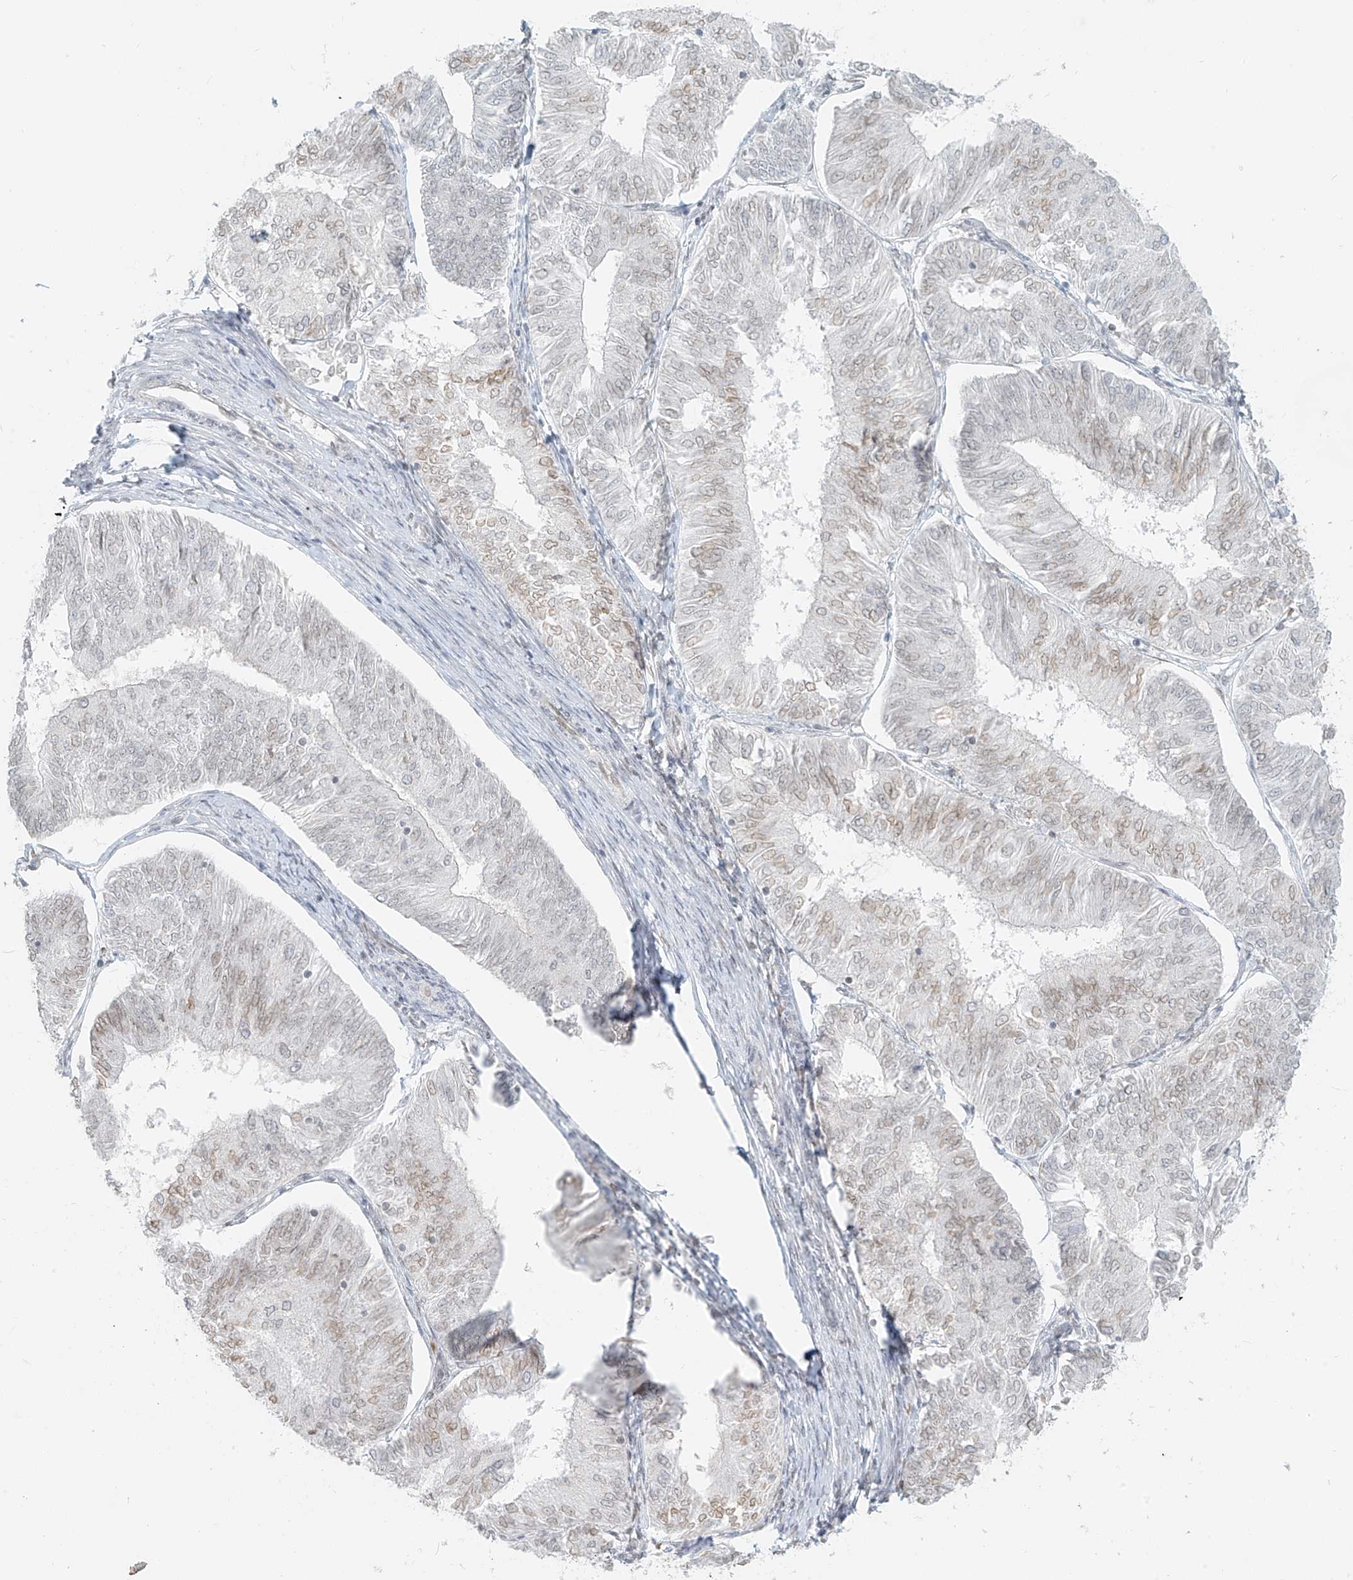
{"staining": {"intensity": "moderate", "quantity": "<25%", "location": "nuclear"}, "tissue": "endometrial cancer", "cell_type": "Tumor cells", "image_type": "cancer", "snomed": [{"axis": "morphology", "description": "Adenocarcinoma, NOS"}, {"axis": "topography", "description": "Endometrium"}], "caption": "Endometrial cancer stained with a brown dye shows moderate nuclear positive expression in about <25% of tumor cells.", "gene": "OSBPL7", "patient": {"sex": "female", "age": 58}}